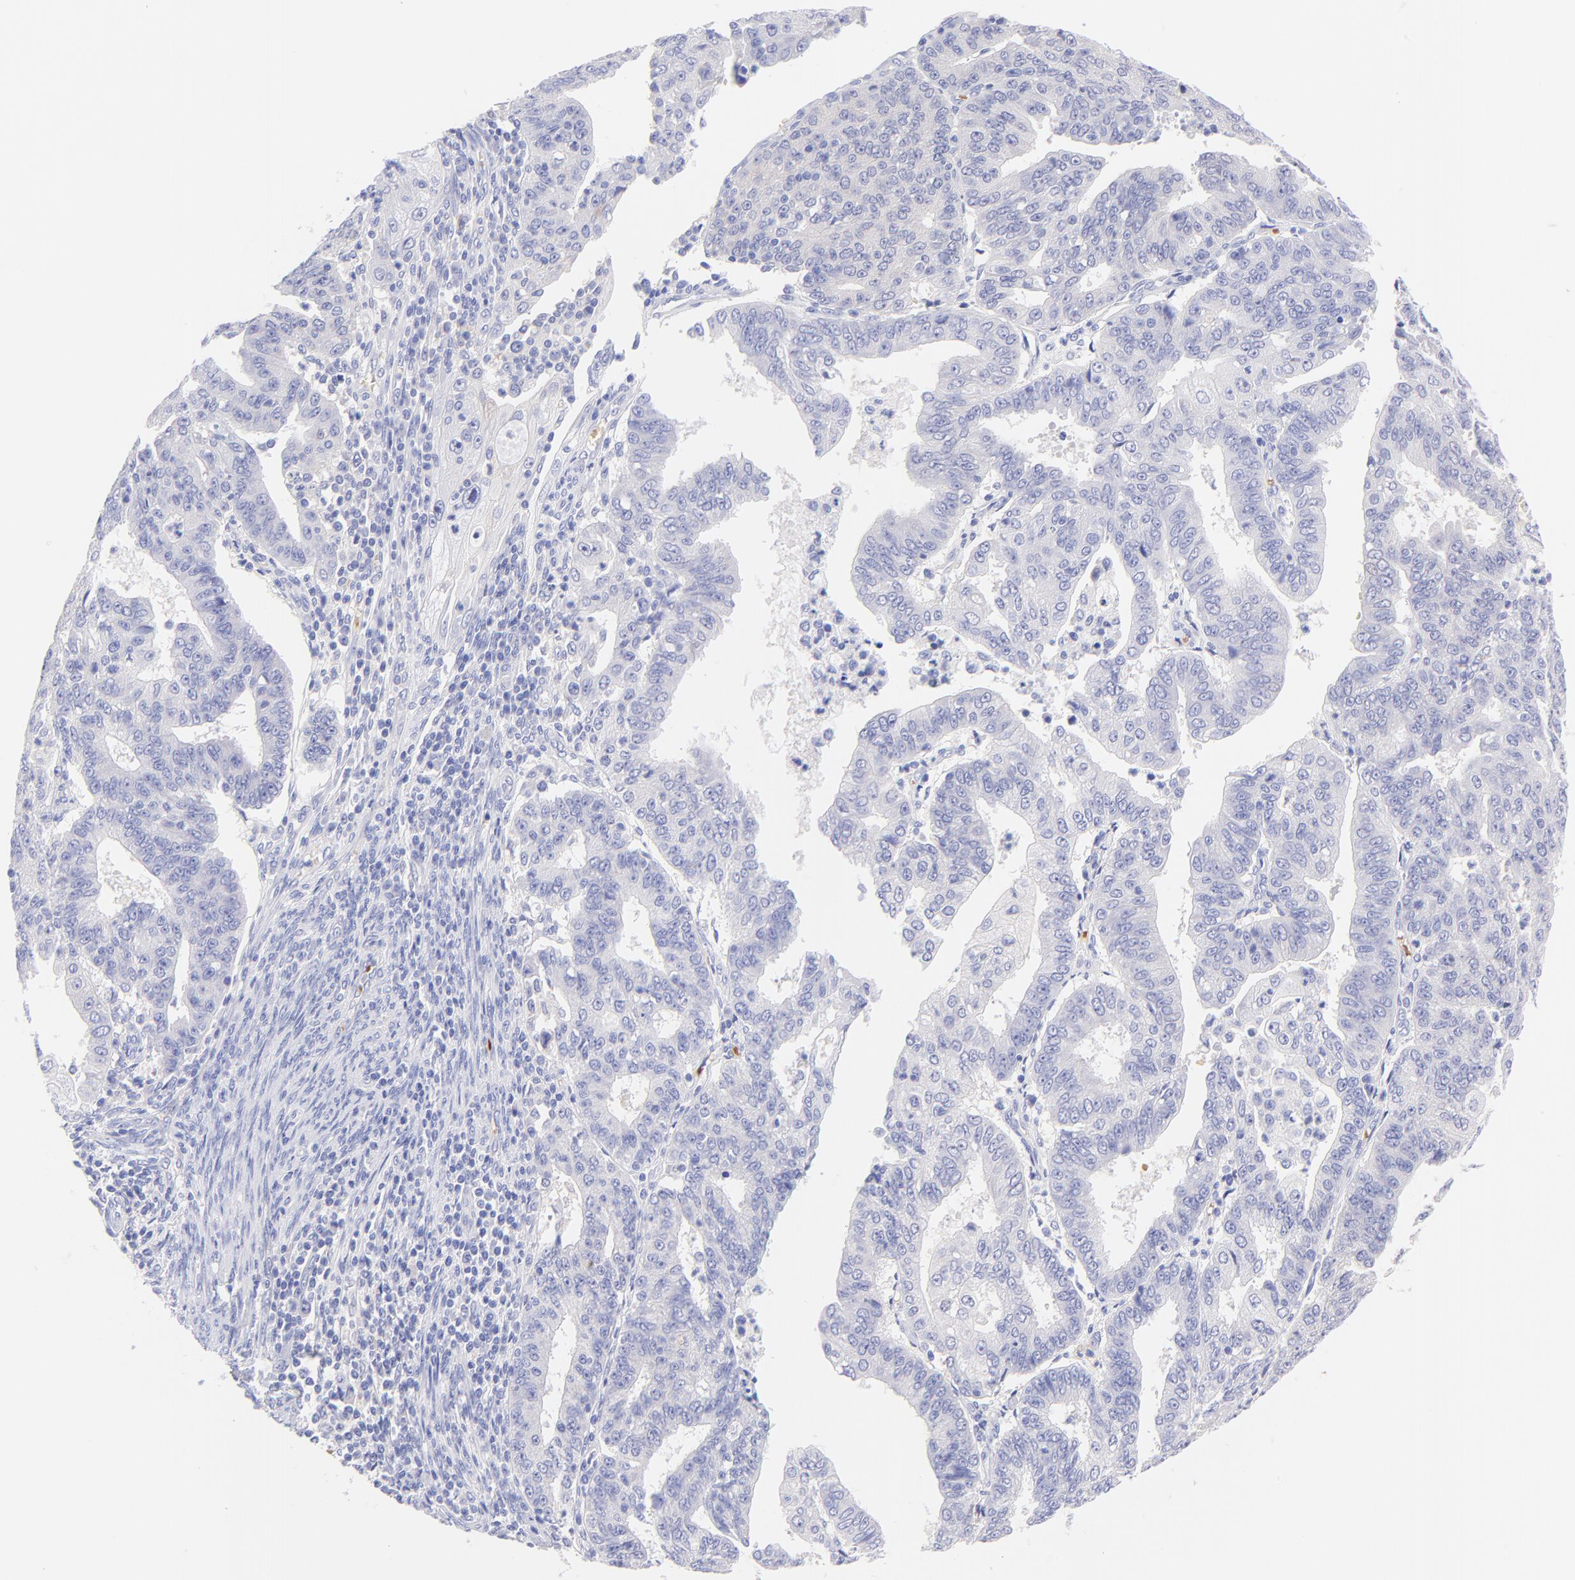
{"staining": {"intensity": "negative", "quantity": "none", "location": "none"}, "tissue": "endometrial cancer", "cell_type": "Tumor cells", "image_type": "cancer", "snomed": [{"axis": "morphology", "description": "Adenocarcinoma, NOS"}, {"axis": "topography", "description": "Endometrium"}], "caption": "IHC histopathology image of endometrial adenocarcinoma stained for a protein (brown), which displays no staining in tumor cells. (Stains: DAB IHC with hematoxylin counter stain, Microscopy: brightfield microscopy at high magnification).", "gene": "FRMPD3", "patient": {"sex": "female", "age": 56}}